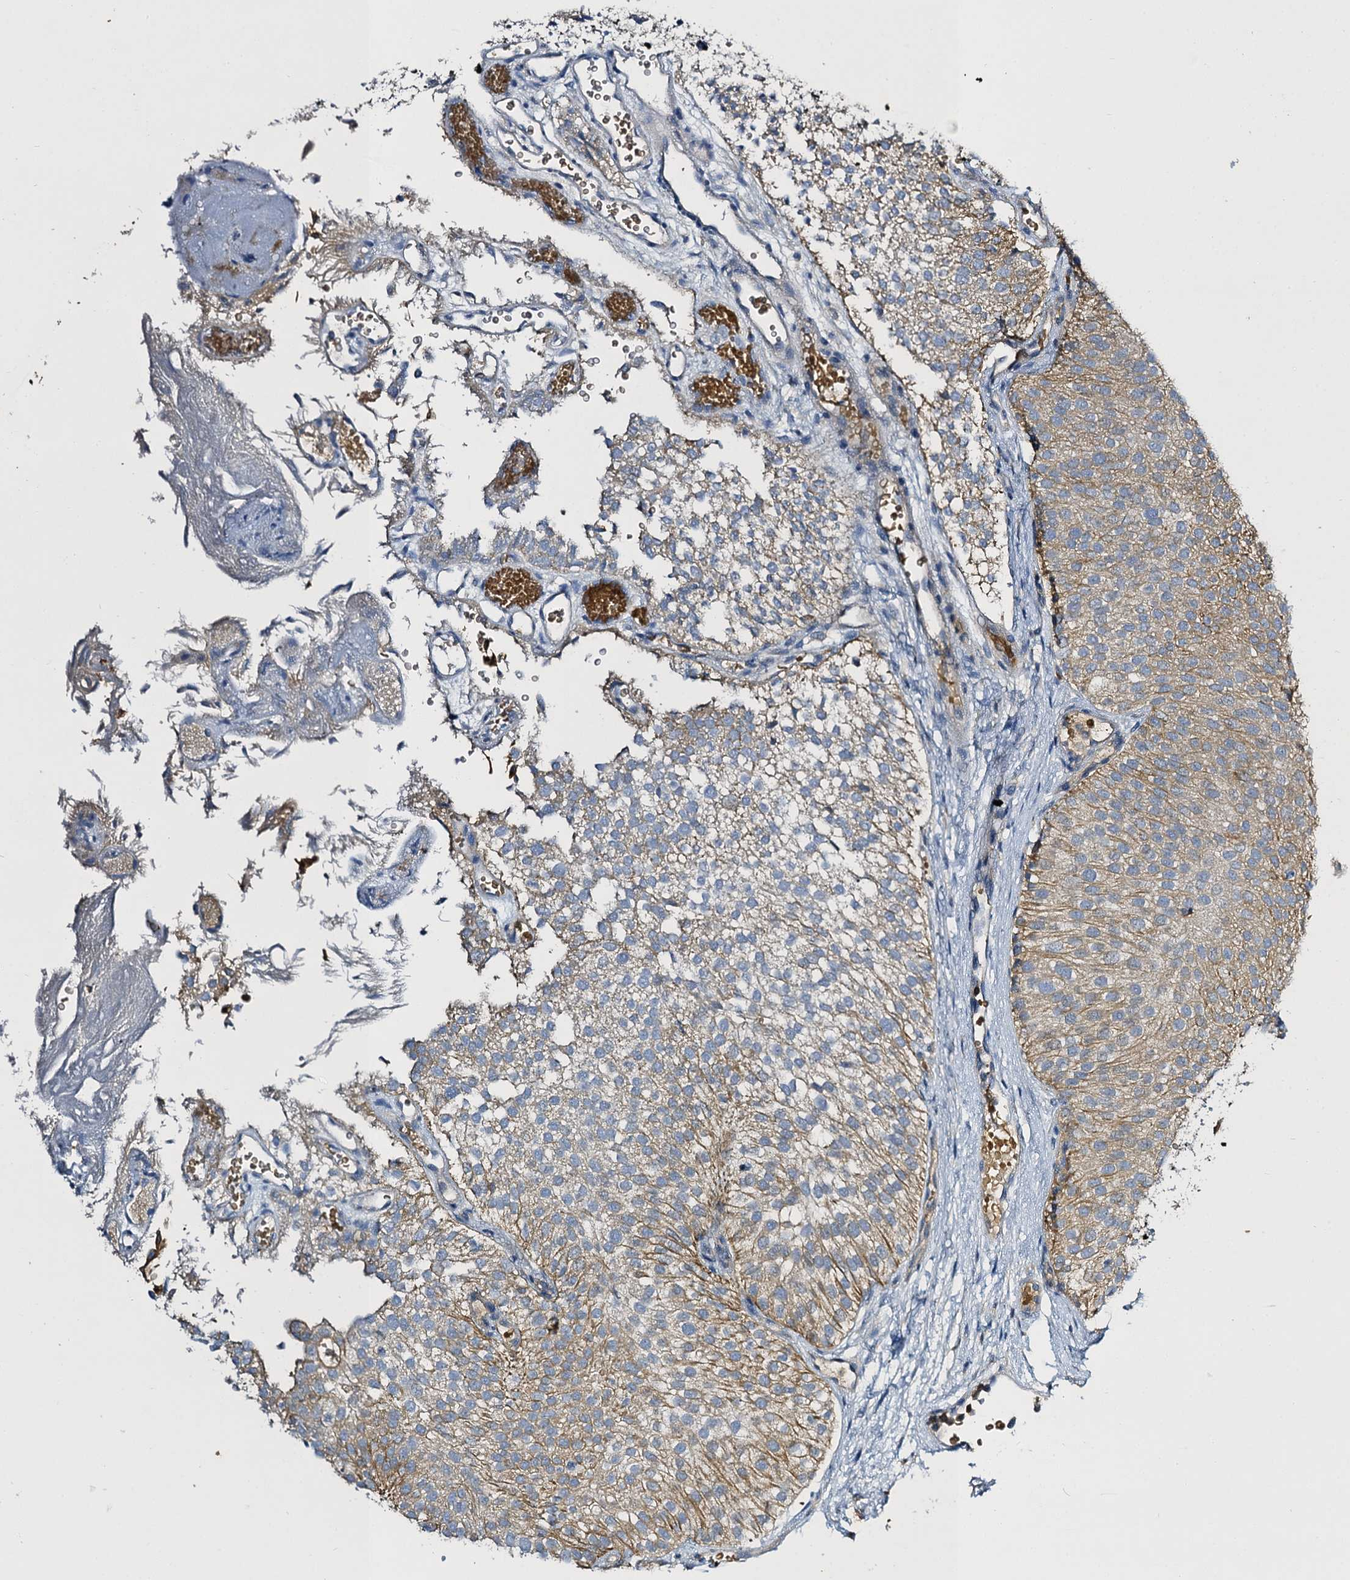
{"staining": {"intensity": "moderate", "quantity": "25%-75%", "location": "cytoplasmic/membranous"}, "tissue": "urothelial cancer", "cell_type": "Tumor cells", "image_type": "cancer", "snomed": [{"axis": "morphology", "description": "Urothelial carcinoma, Low grade"}, {"axis": "topography", "description": "Urinary bladder"}], "caption": "An immunohistochemistry (IHC) photomicrograph of tumor tissue is shown. Protein staining in brown labels moderate cytoplasmic/membranous positivity in urothelial carcinoma (low-grade) within tumor cells. The staining was performed using DAB, with brown indicating positive protein expression. Nuclei are stained blue with hematoxylin.", "gene": "SLC11A2", "patient": {"sex": "male", "age": 78}}